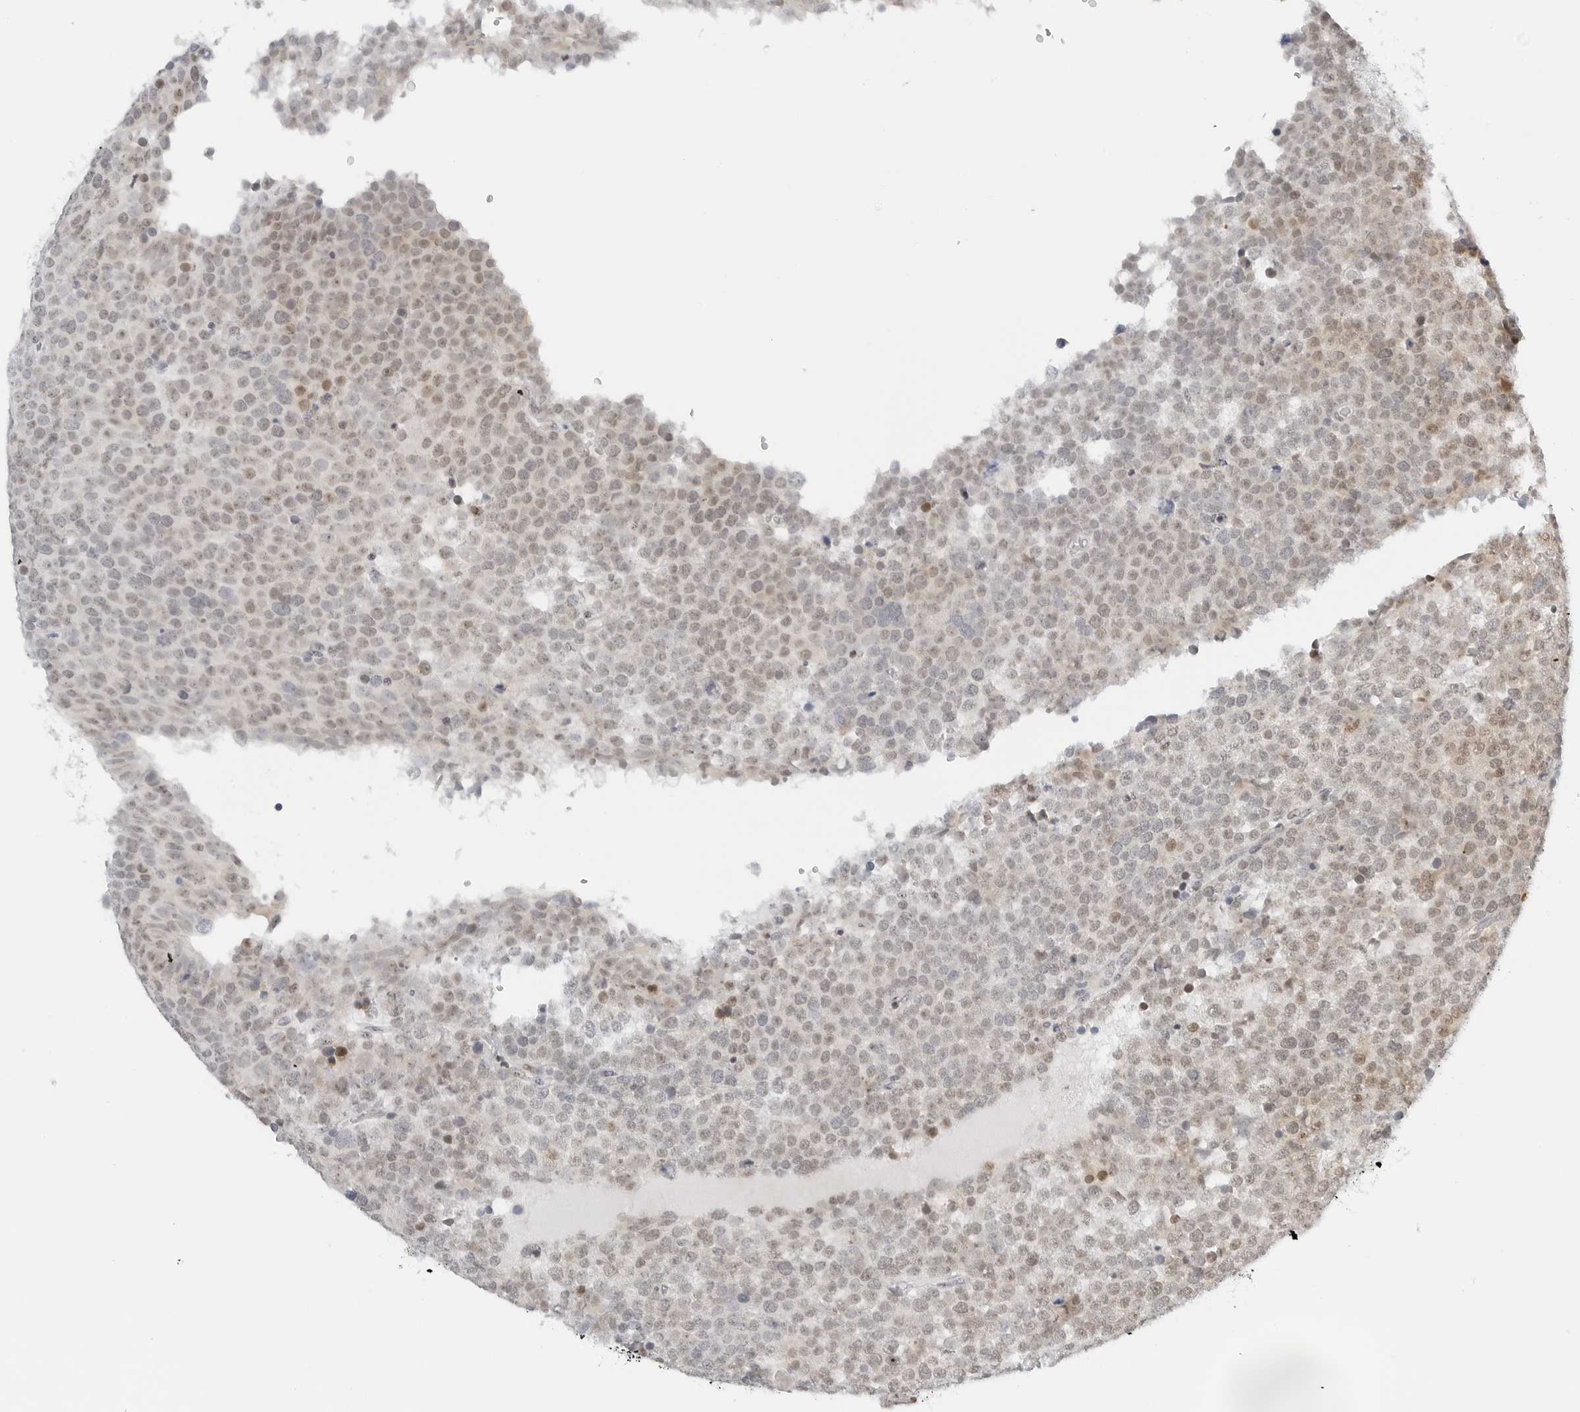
{"staining": {"intensity": "weak", "quantity": "25%-75%", "location": "nuclear"}, "tissue": "testis cancer", "cell_type": "Tumor cells", "image_type": "cancer", "snomed": [{"axis": "morphology", "description": "Seminoma, NOS"}, {"axis": "topography", "description": "Testis"}], "caption": "Weak nuclear staining is seen in approximately 25%-75% of tumor cells in testis cancer (seminoma).", "gene": "RIMKLA", "patient": {"sex": "male", "age": 71}}